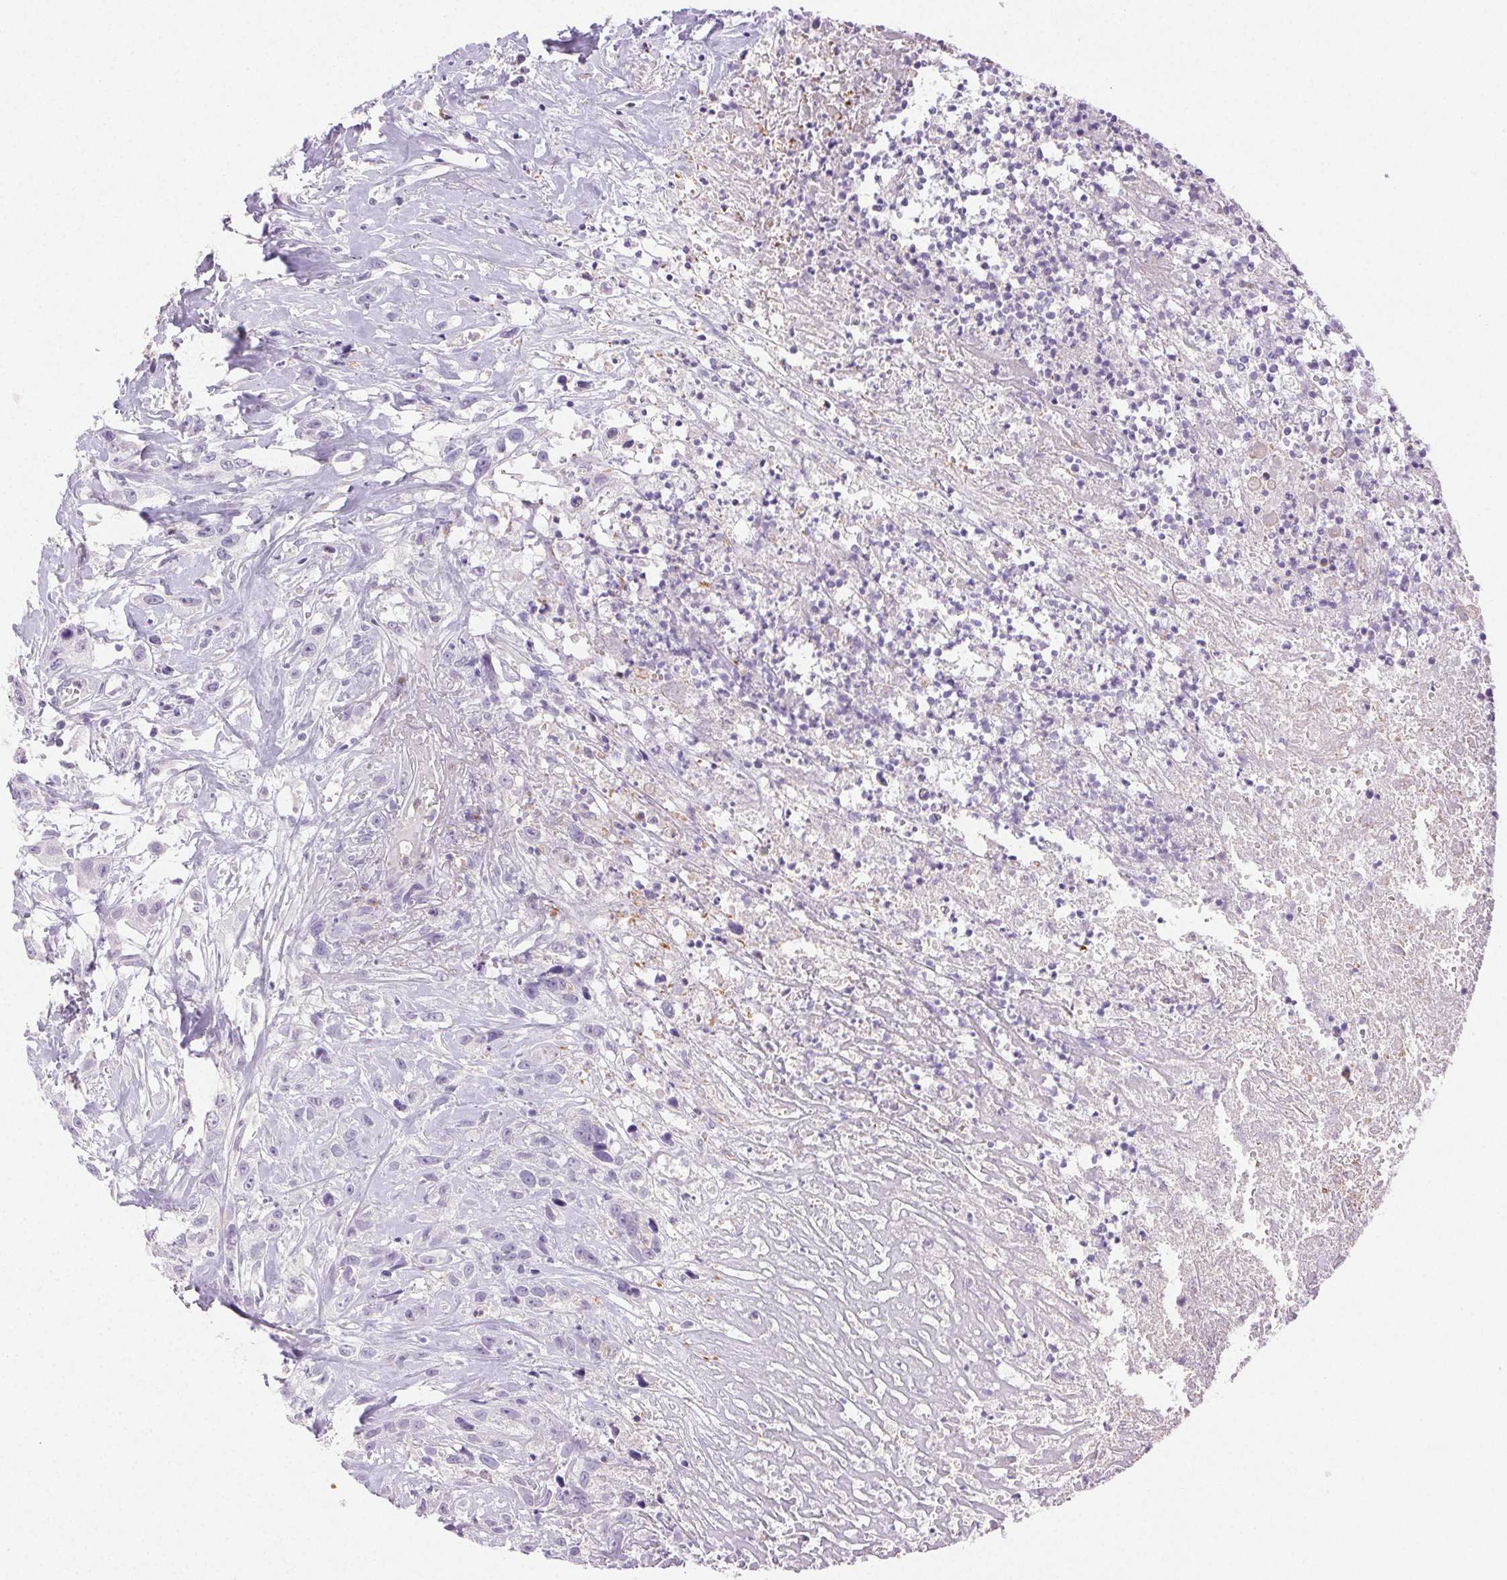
{"staining": {"intensity": "negative", "quantity": "none", "location": "none"}, "tissue": "head and neck cancer", "cell_type": "Tumor cells", "image_type": "cancer", "snomed": [{"axis": "morphology", "description": "Squamous cell carcinoma, NOS"}, {"axis": "topography", "description": "Head-Neck"}], "caption": "Squamous cell carcinoma (head and neck) was stained to show a protein in brown. There is no significant expression in tumor cells.", "gene": "EMX2", "patient": {"sex": "male", "age": 57}}